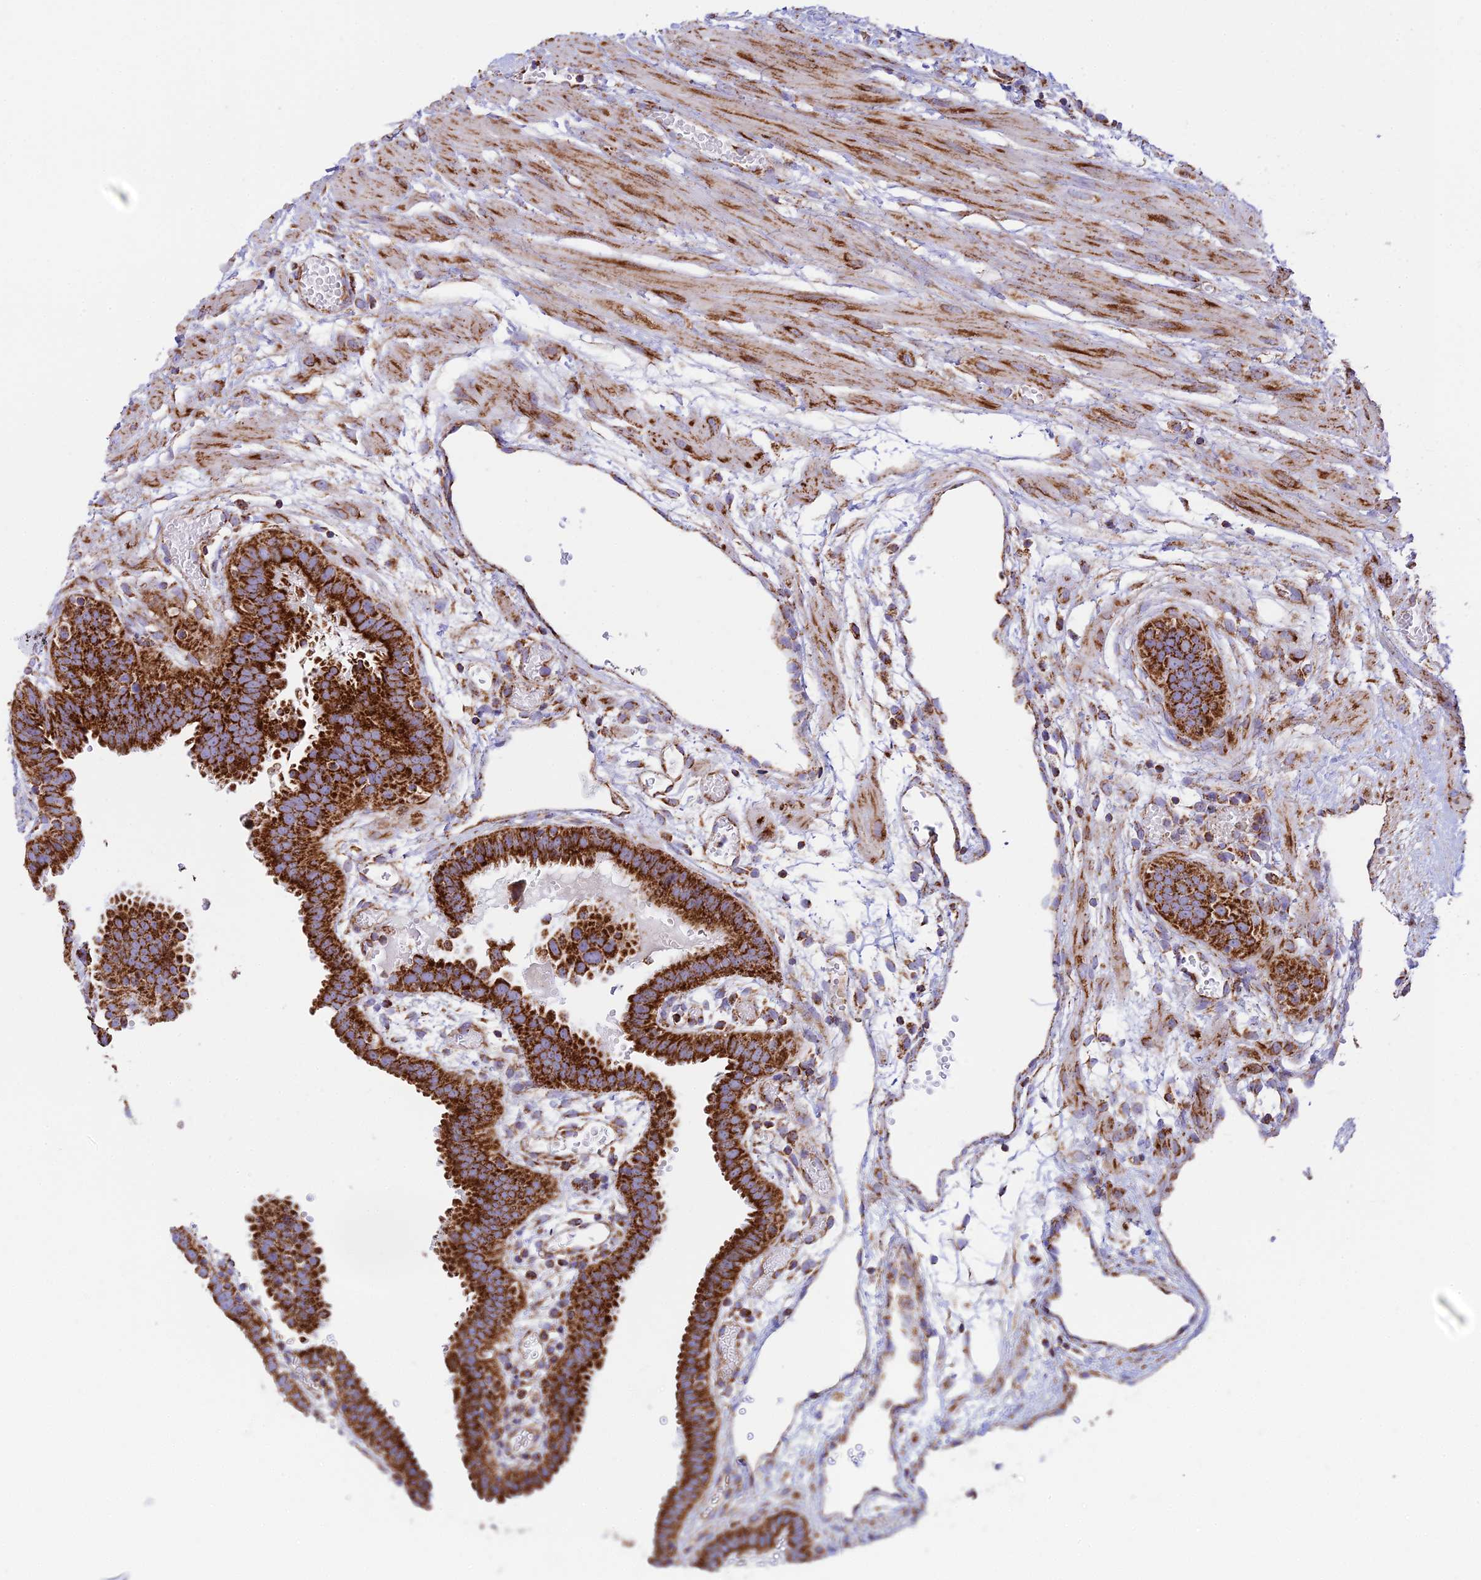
{"staining": {"intensity": "strong", "quantity": ">75%", "location": "cytoplasmic/membranous"}, "tissue": "fallopian tube", "cell_type": "Glandular cells", "image_type": "normal", "snomed": [{"axis": "morphology", "description": "Normal tissue, NOS"}, {"axis": "topography", "description": "Fallopian tube"}], "caption": "Approximately >75% of glandular cells in benign human fallopian tube display strong cytoplasmic/membranous protein staining as visualized by brown immunohistochemical staining.", "gene": "CHCHD3", "patient": {"sex": "female", "age": 37}}